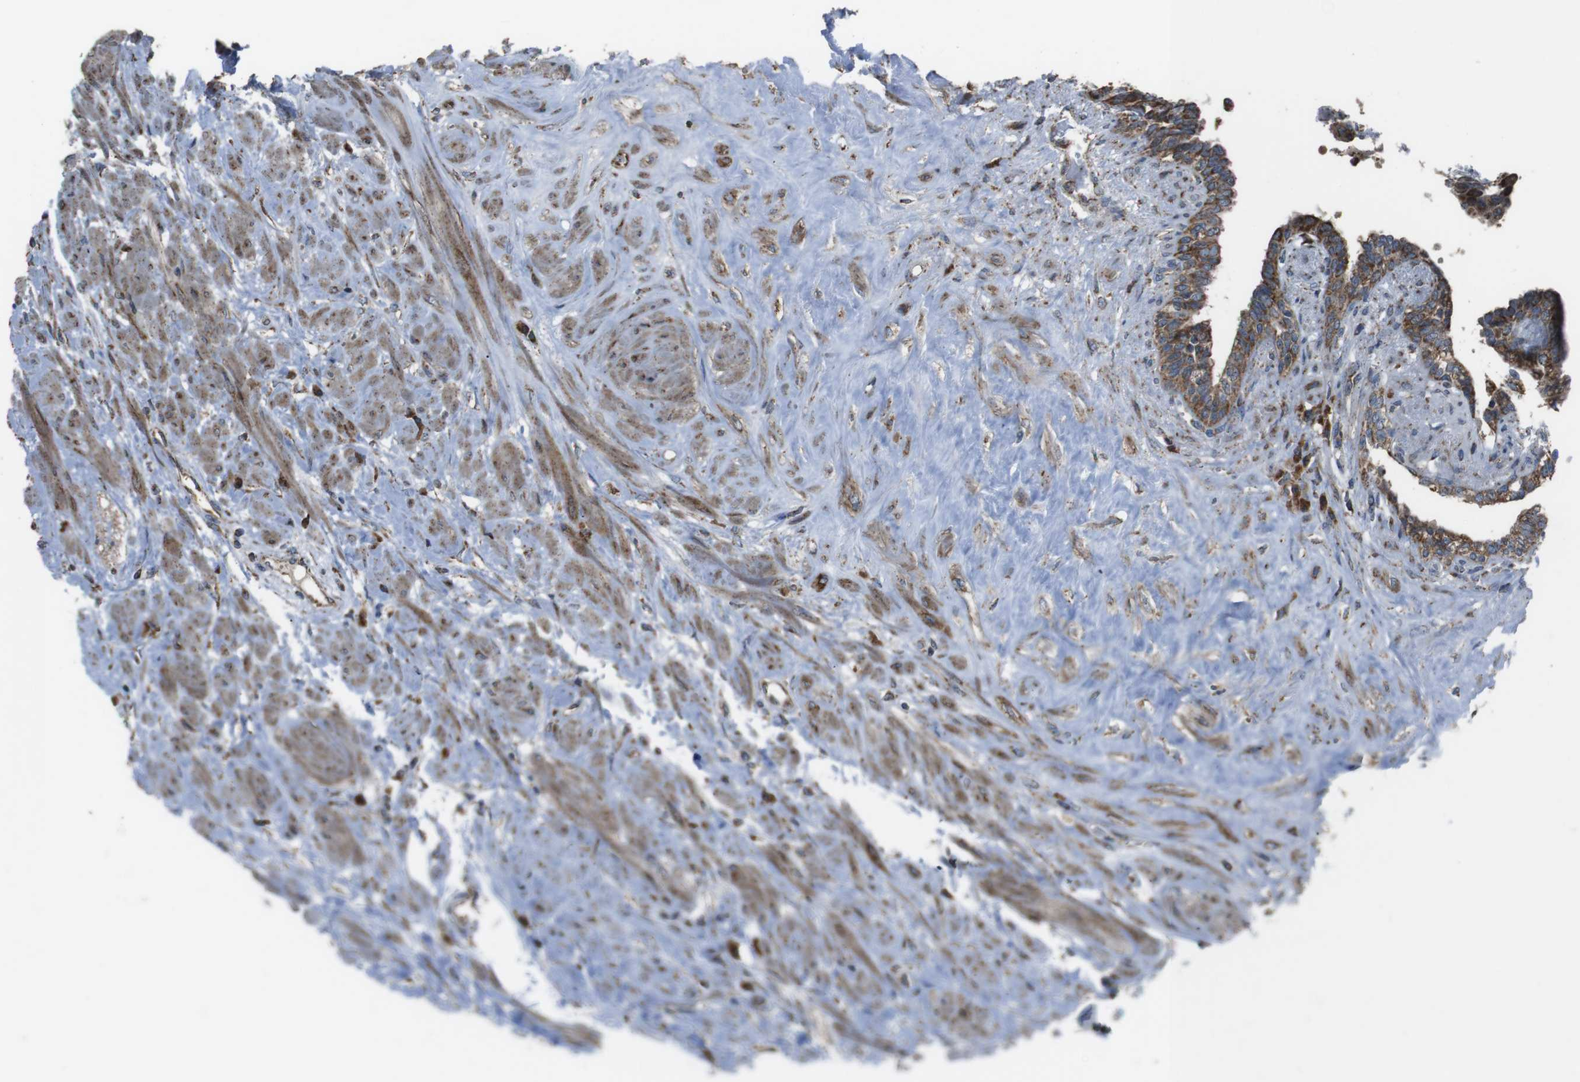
{"staining": {"intensity": "moderate", "quantity": ">75%", "location": "cytoplasmic/membranous"}, "tissue": "seminal vesicle", "cell_type": "Glandular cells", "image_type": "normal", "snomed": [{"axis": "morphology", "description": "Normal tissue, NOS"}, {"axis": "topography", "description": "Seminal veicle"}], "caption": "Glandular cells display moderate cytoplasmic/membranous positivity in about >75% of cells in normal seminal vesicle.", "gene": "GIMAP8", "patient": {"sex": "male", "age": 63}}